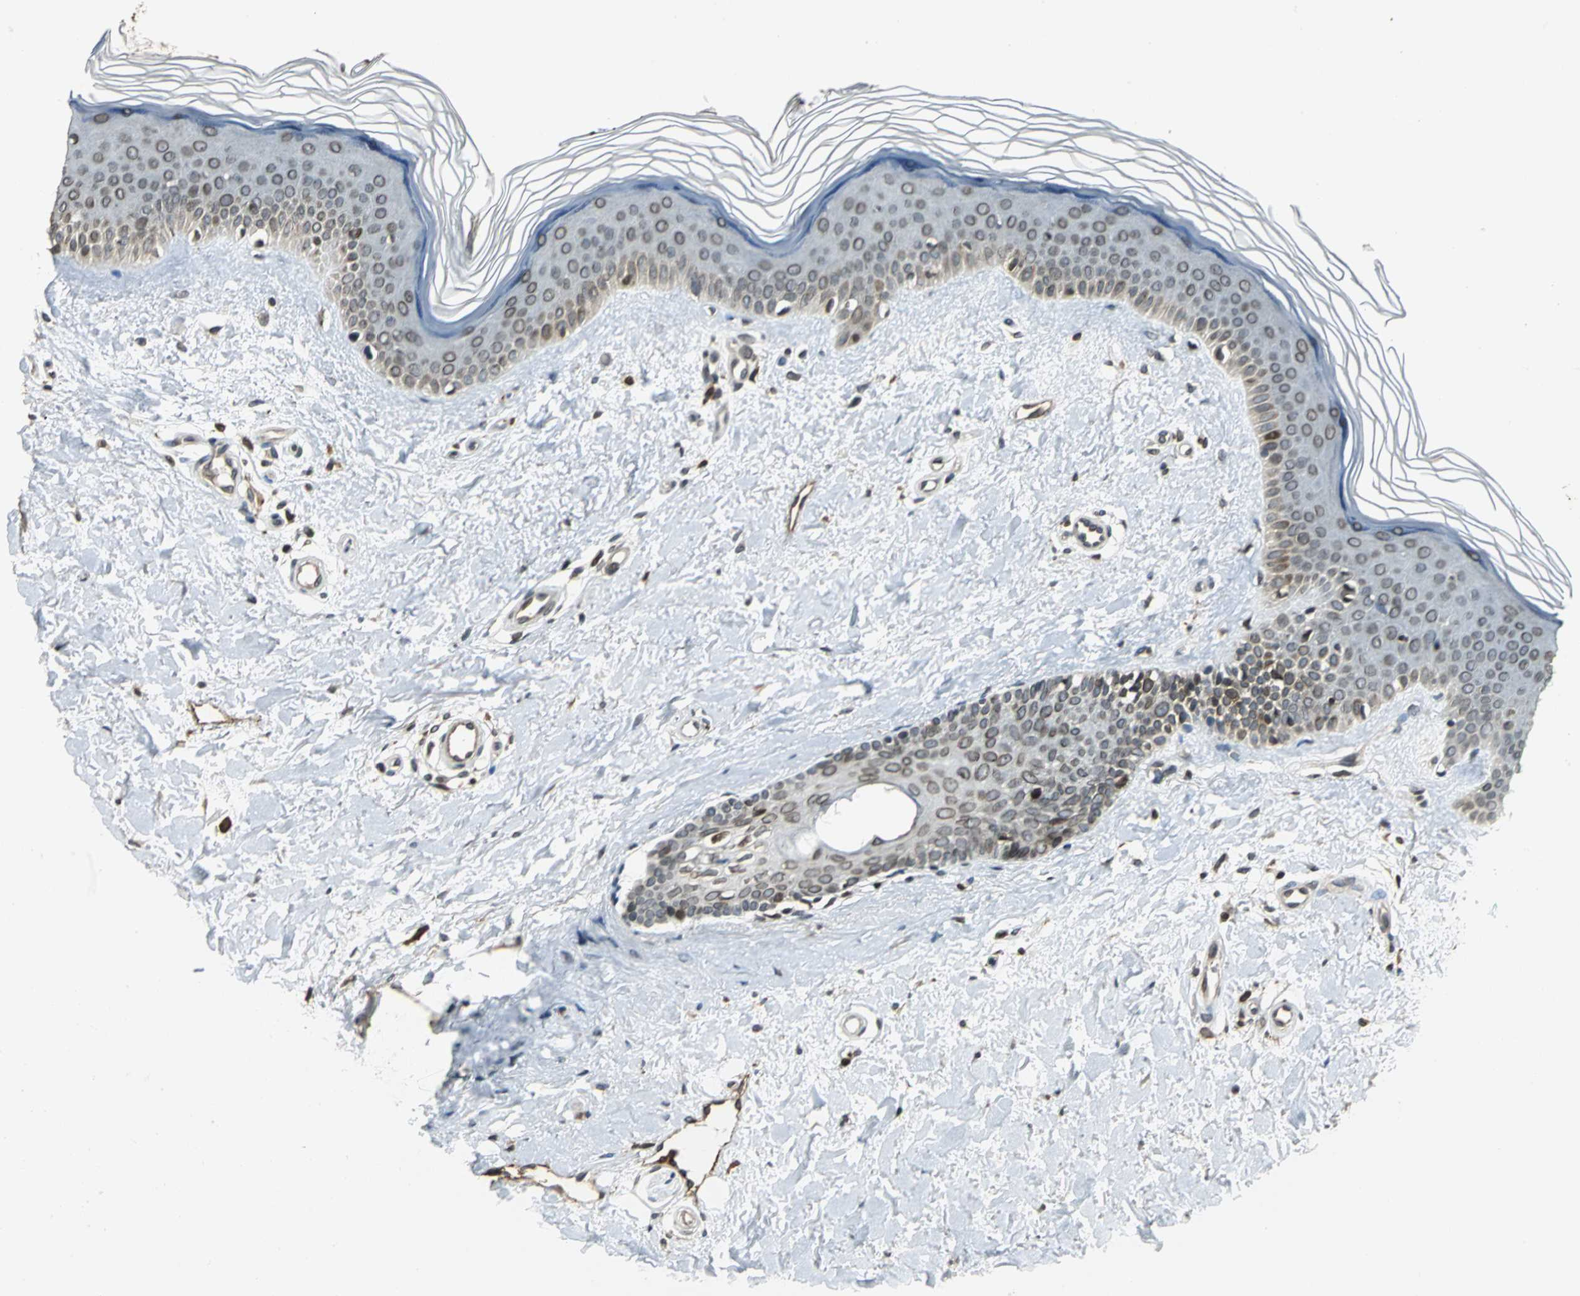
{"staining": {"intensity": "moderate", "quantity": ">75%", "location": "nuclear"}, "tissue": "skin", "cell_type": "Fibroblasts", "image_type": "normal", "snomed": [{"axis": "morphology", "description": "Normal tissue, NOS"}, {"axis": "topography", "description": "Skin"}], "caption": "Immunohistochemistry (IHC) micrograph of benign skin: skin stained using immunohistochemistry (IHC) shows medium levels of moderate protein expression localized specifically in the nuclear of fibroblasts, appearing as a nuclear brown color.", "gene": "BRIP1", "patient": {"sex": "female", "age": 19}}